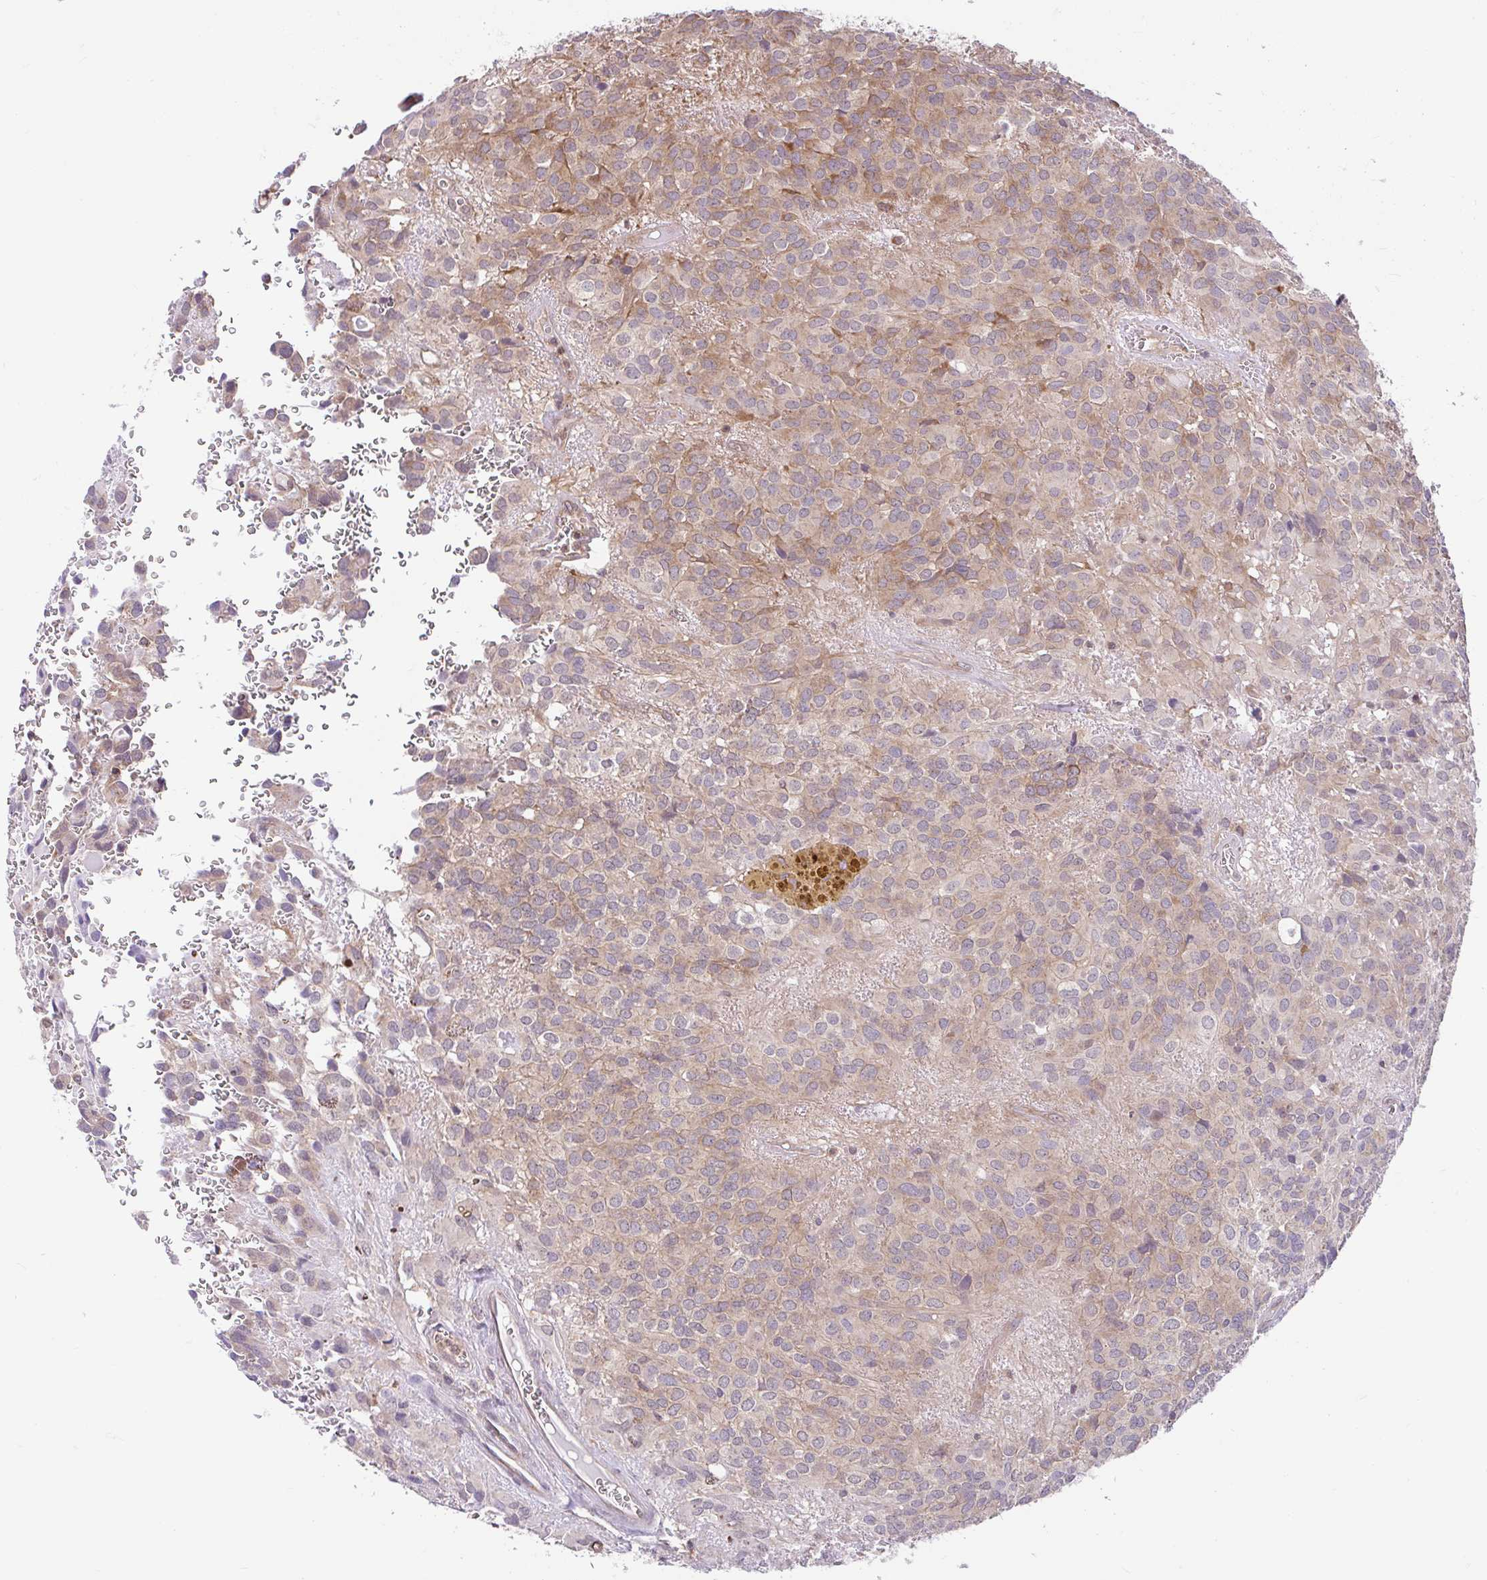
{"staining": {"intensity": "moderate", "quantity": "<25%", "location": "cytoplasmic/membranous"}, "tissue": "glioma", "cell_type": "Tumor cells", "image_type": "cancer", "snomed": [{"axis": "morphology", "description": "Glioma, malignant, Low grade"}, {"axis": "topography", "description": "Brain"}], "caption": "A high-resolution image shows immunohistochemistry (IHC) staining of glioma, which exhibits moderate cytoplasmic/membranous positivity in approximately <25% of tumor cells.", "gene": "RALBP1", "patient": {"sex": "male", "age": 56}}